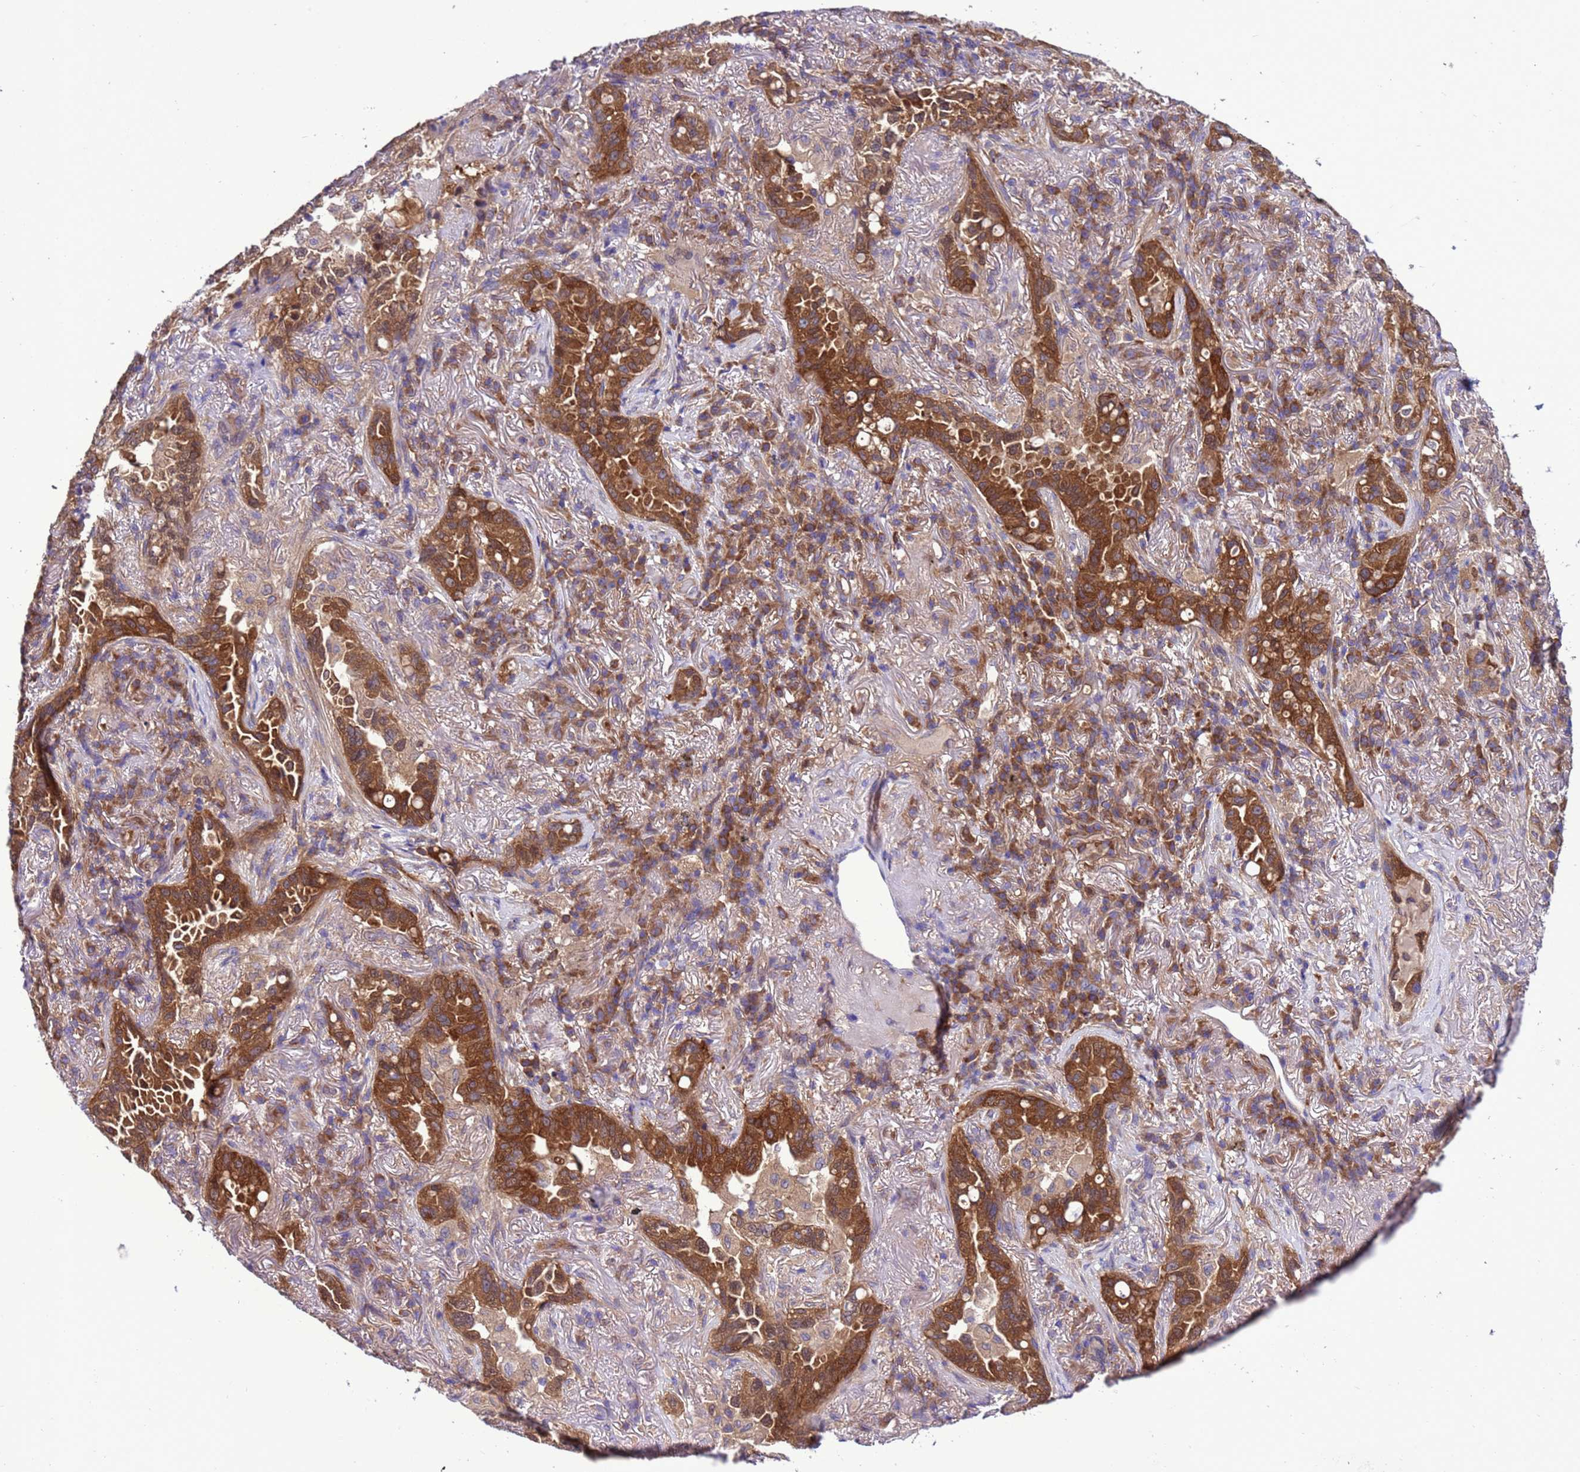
{"staining": {"intensity": "strong", "quantity": ">75%", "location": "cytoplasmic/membranous"}, "tissue": "lung cancer", "cell_type": "Tumor cells", "image_type": "cancer", "snomed": [{"axis": "morphology", "description": "Adenocarcinoma, NOS"}, {"axis": "topography", "description": "Lung"}], "caption": "The photomicrograph exhibits staining of lung adenocarcinoma, revealing strong cytoplasmic/membranous protein staining (brown color) within tumor cells.", "gene": "RABEP2", "patient": {"sex": "female", "age": 69}}